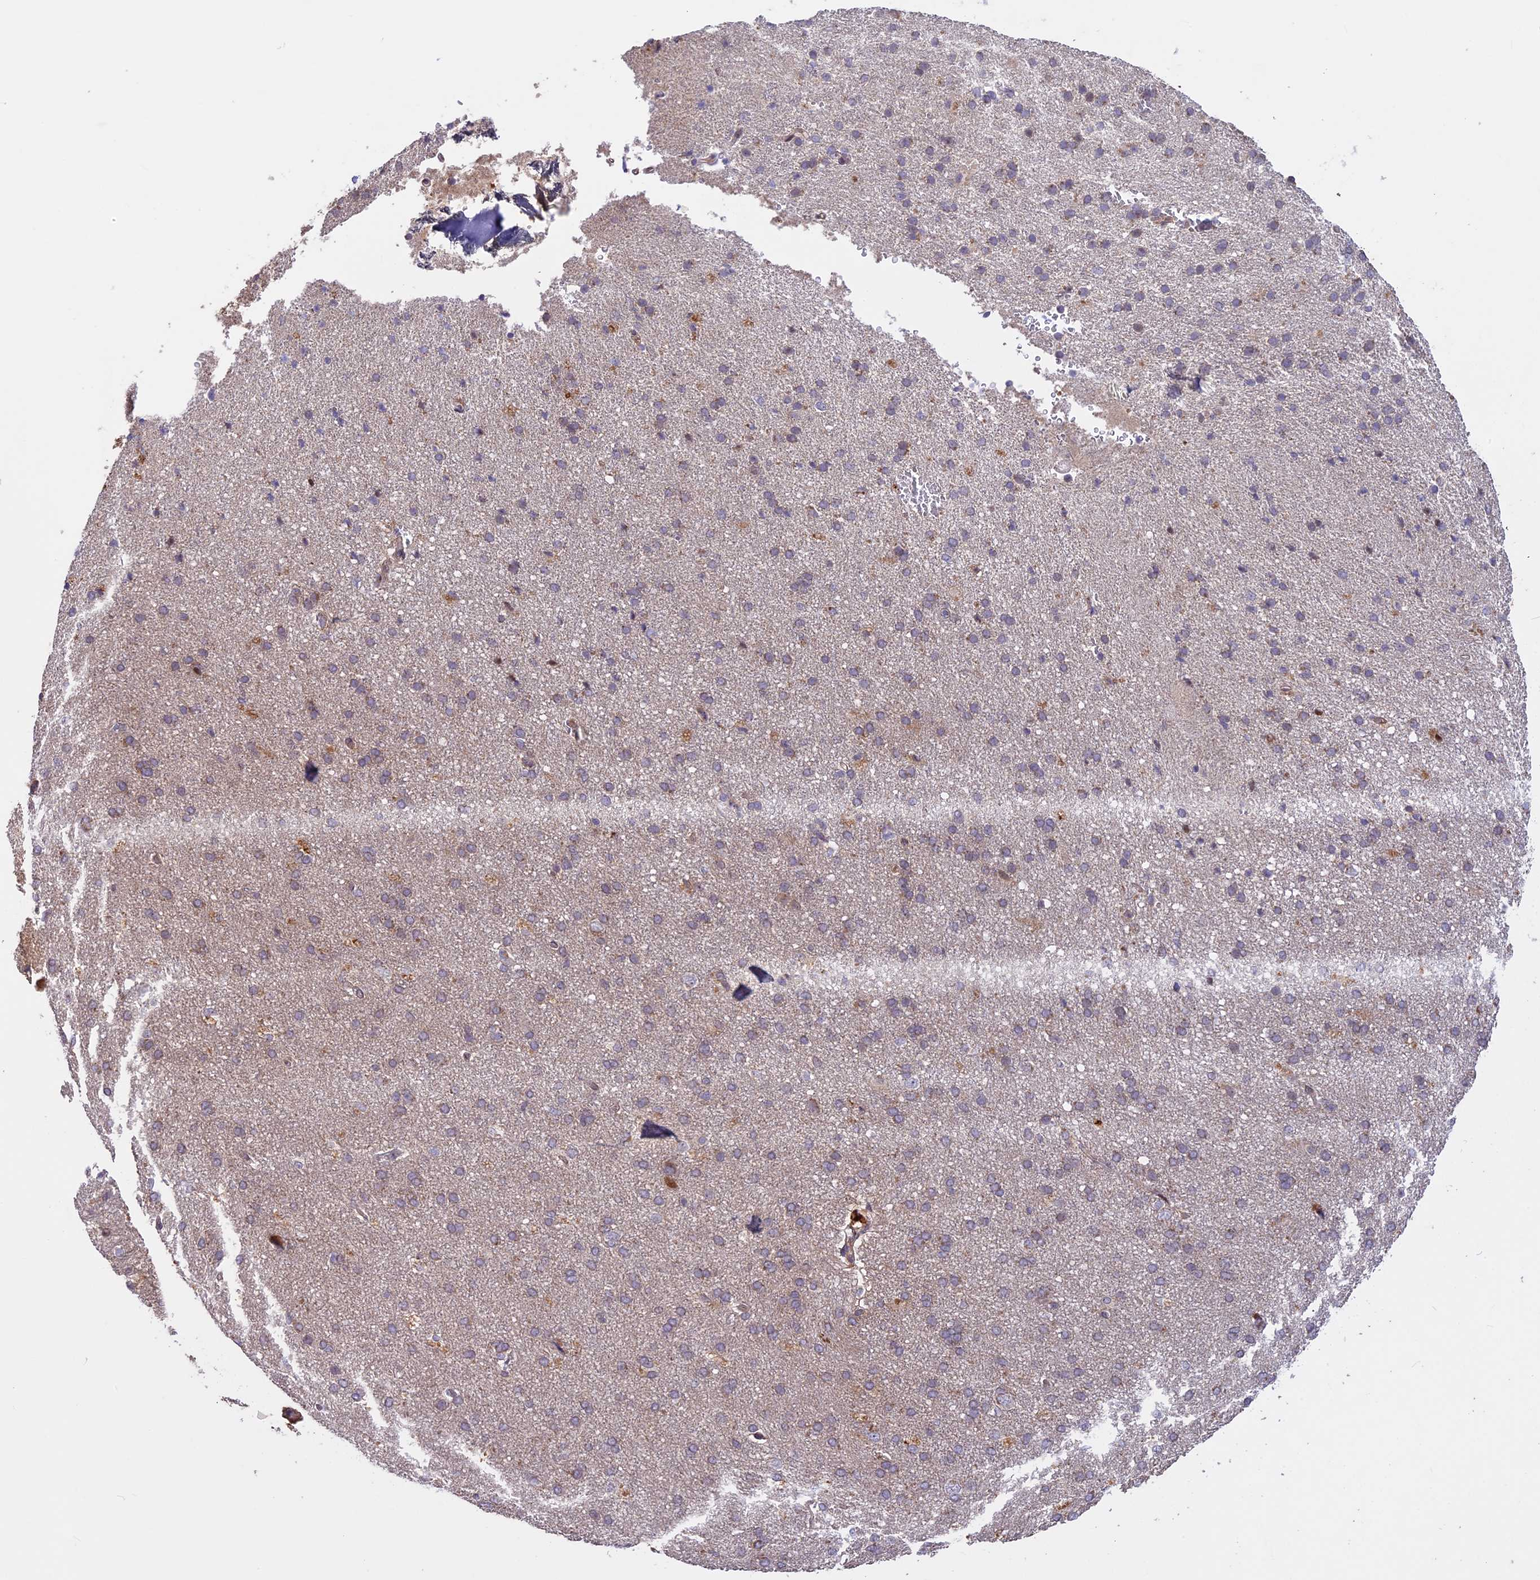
{"staining": {"intensity": "negative", "quantity": "none", "location": "none"}, "tissue": "cerebral cortex", "cell_type": "Endothelial cells", "image_type": "normal", "snomed": [{"axis": "morphology", "description": "Normal tissue, NOS"}, {"axis": "topography", "description": "Cerebral cortex"}], "caption": "This is an immunohistochemistry (IHC) photomicrograph of unremarkable cerebral cortex. There is no staining in endothelial cells.", "gene": "MAN2C1", "patient": {"sex": "male", "age": 62}}